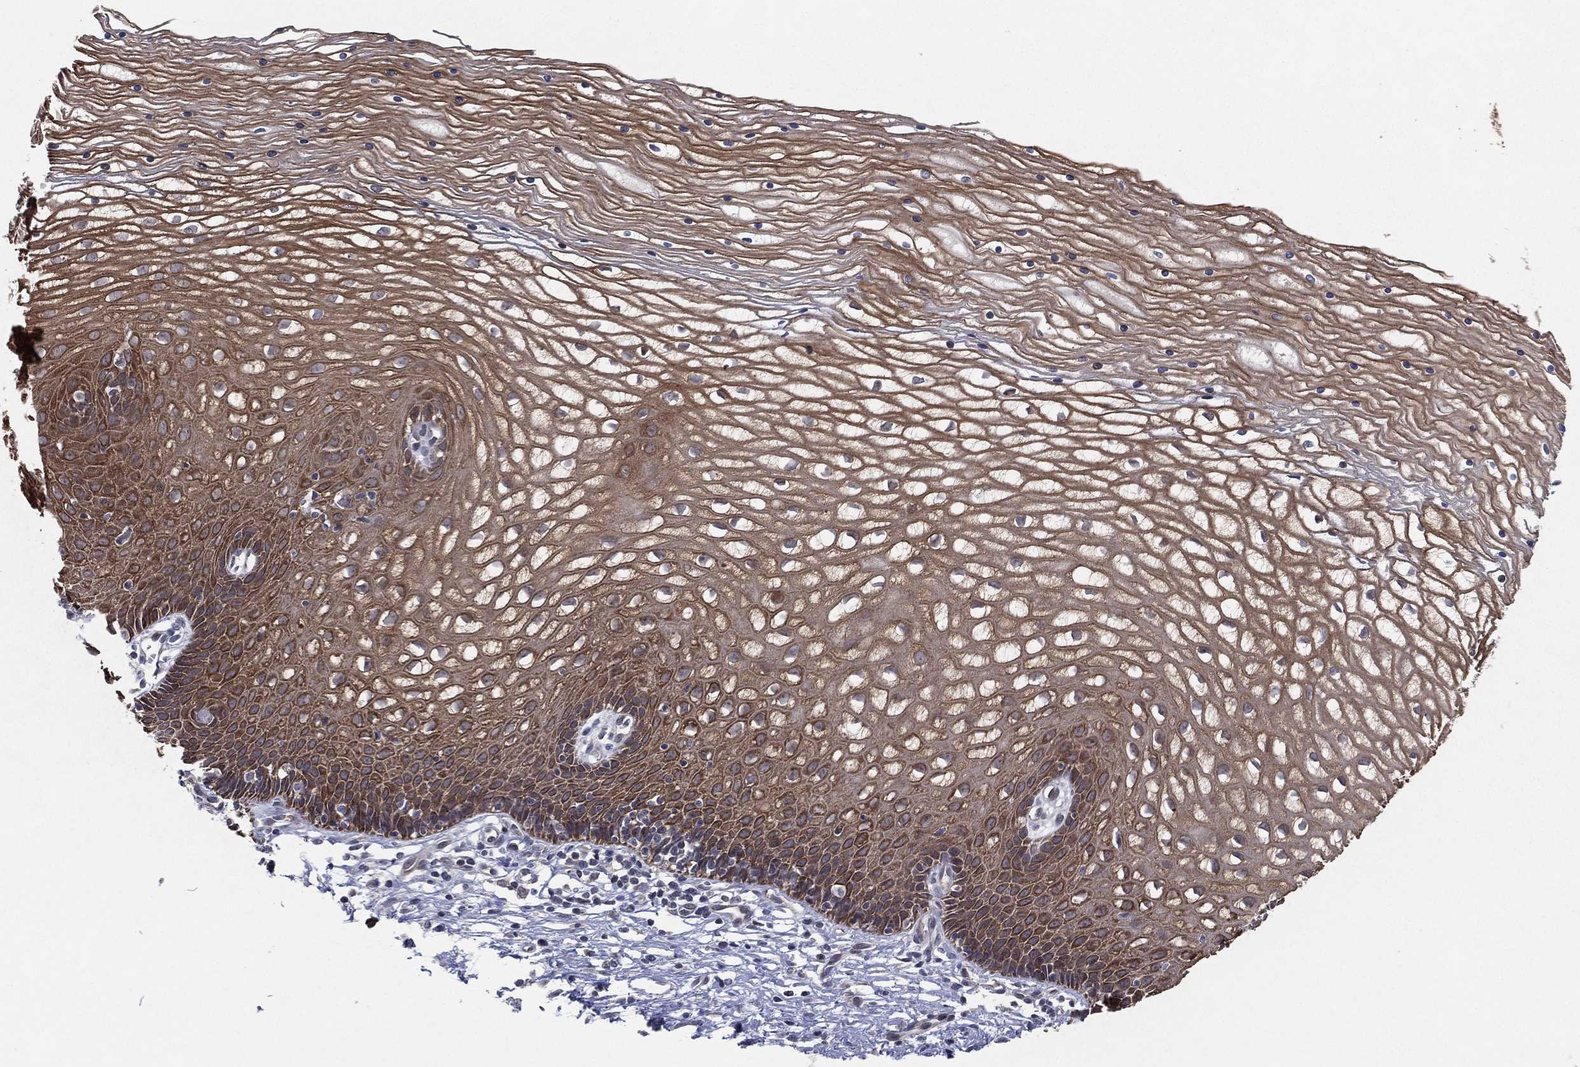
{"staining": {"intensity": "strong", "quantity": ">75%", "location": "cytoplasmic/membranous"}, "tissue": "cervix", "cell_type": "Glandular cells", "image_type": "normal", "snomed": [{"axis": "morphology", "description": "Normal tissue, NOS"}, {"axis": "topography", "description": "Cervix"}], "caption": "Unremarkable cervix shows strong cytoplasmic/membranous expression in about >75% of glandular cells.", "gene": "KAT14", "patient": {"sex": "female", "age": 35}}